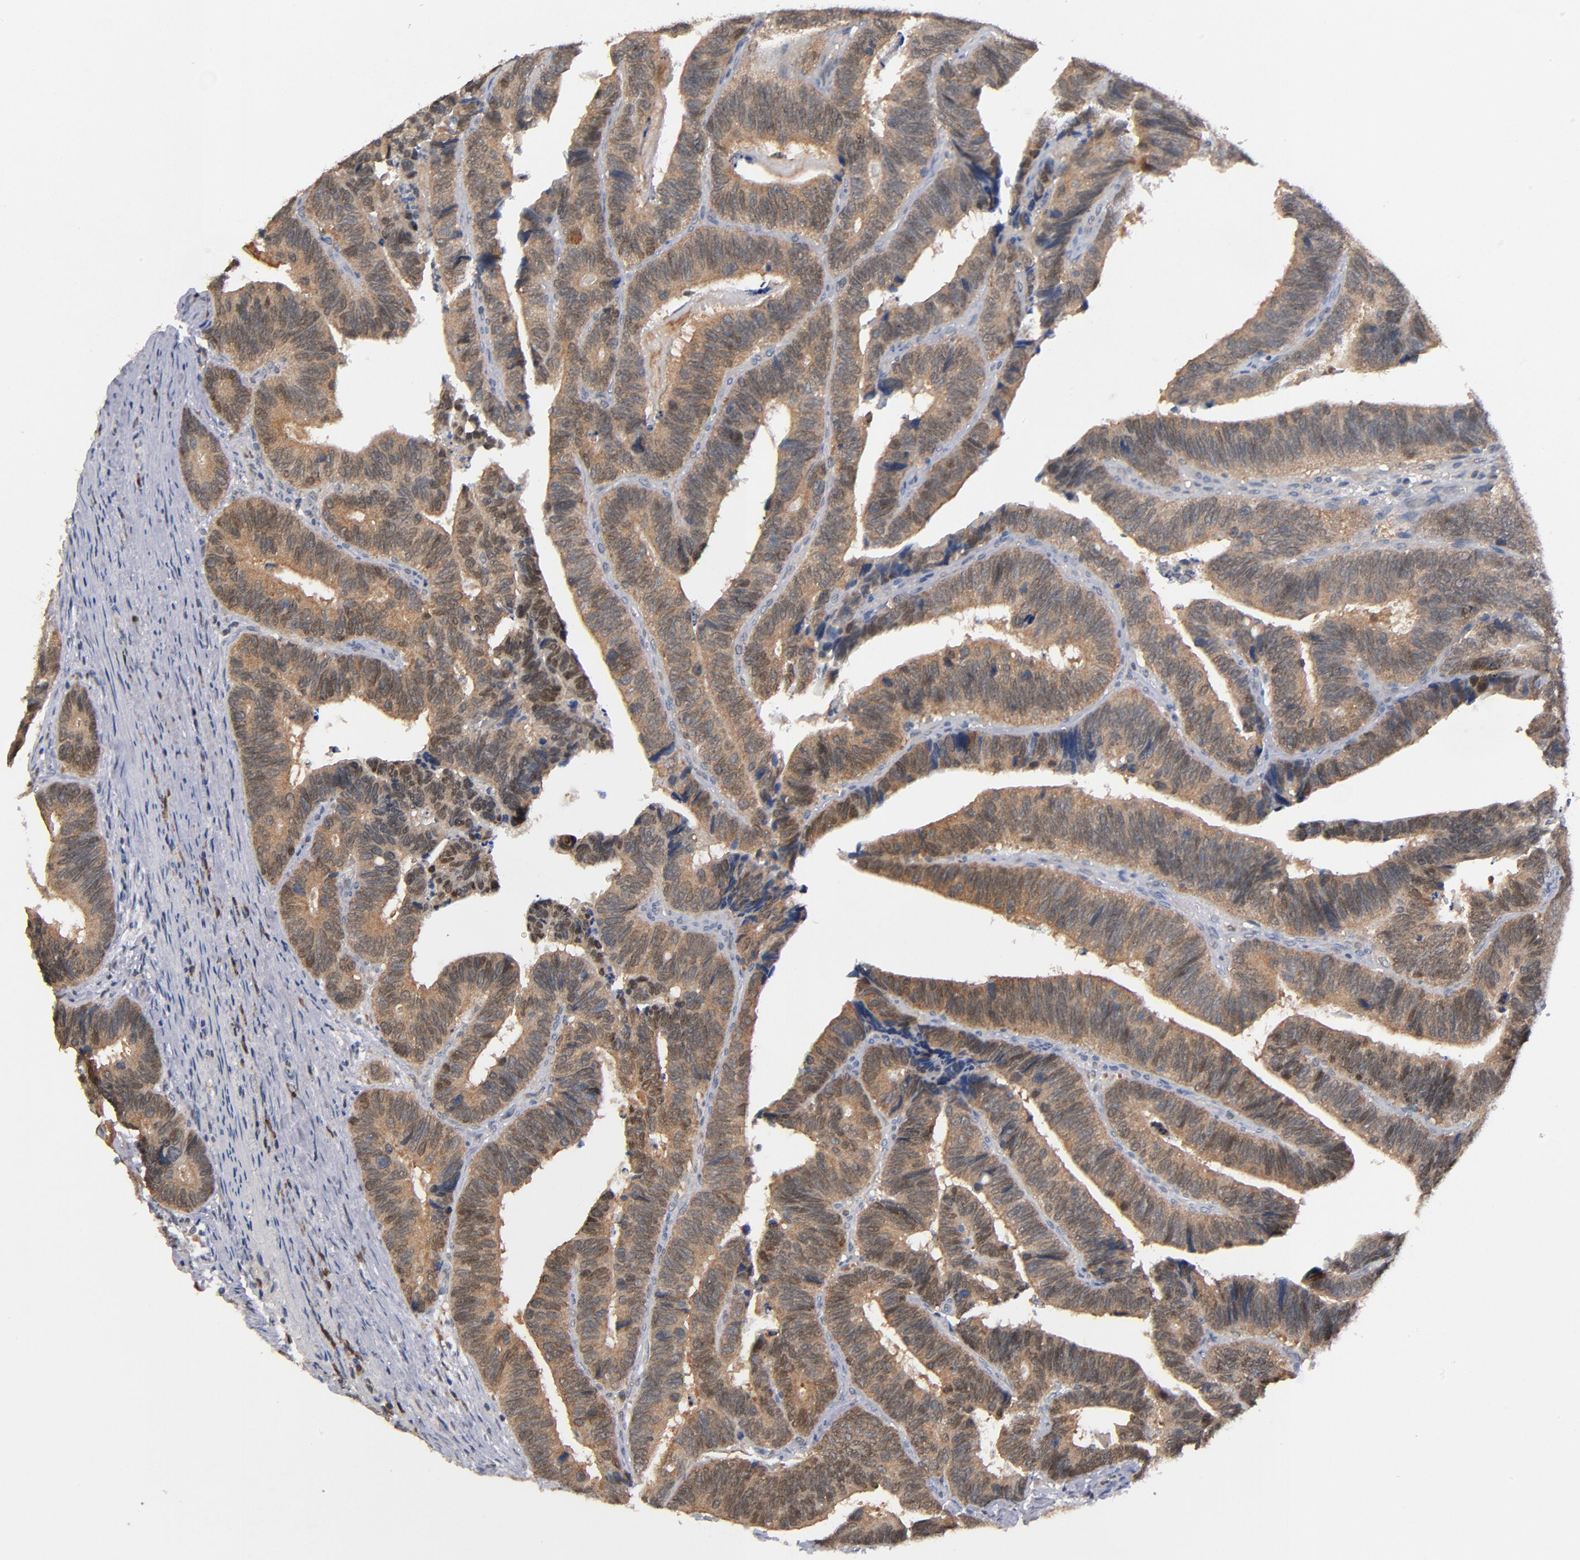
{"staining": {"intensity": "moderate", "quantity": ">75%", "location": "cytoplasmic/membranous"}, "tissue": "colorectal cancer", "cell_type": "Tumor cells", "image_type": "cancer", "snomed": [{"axis": "morphology", "description": "Adenocarcinoma, NOS"}, {"axis": "topography", "description": "Colon"}], "caption": "Immunohistochemical staining of human colorectal adenocarcinoma displays medium levels of moderate cytoplasmic/membranous expression in approximately >75% of tumor cells.", "gene": "ALG13", "patient": {"sex": "male", "age": 72}}